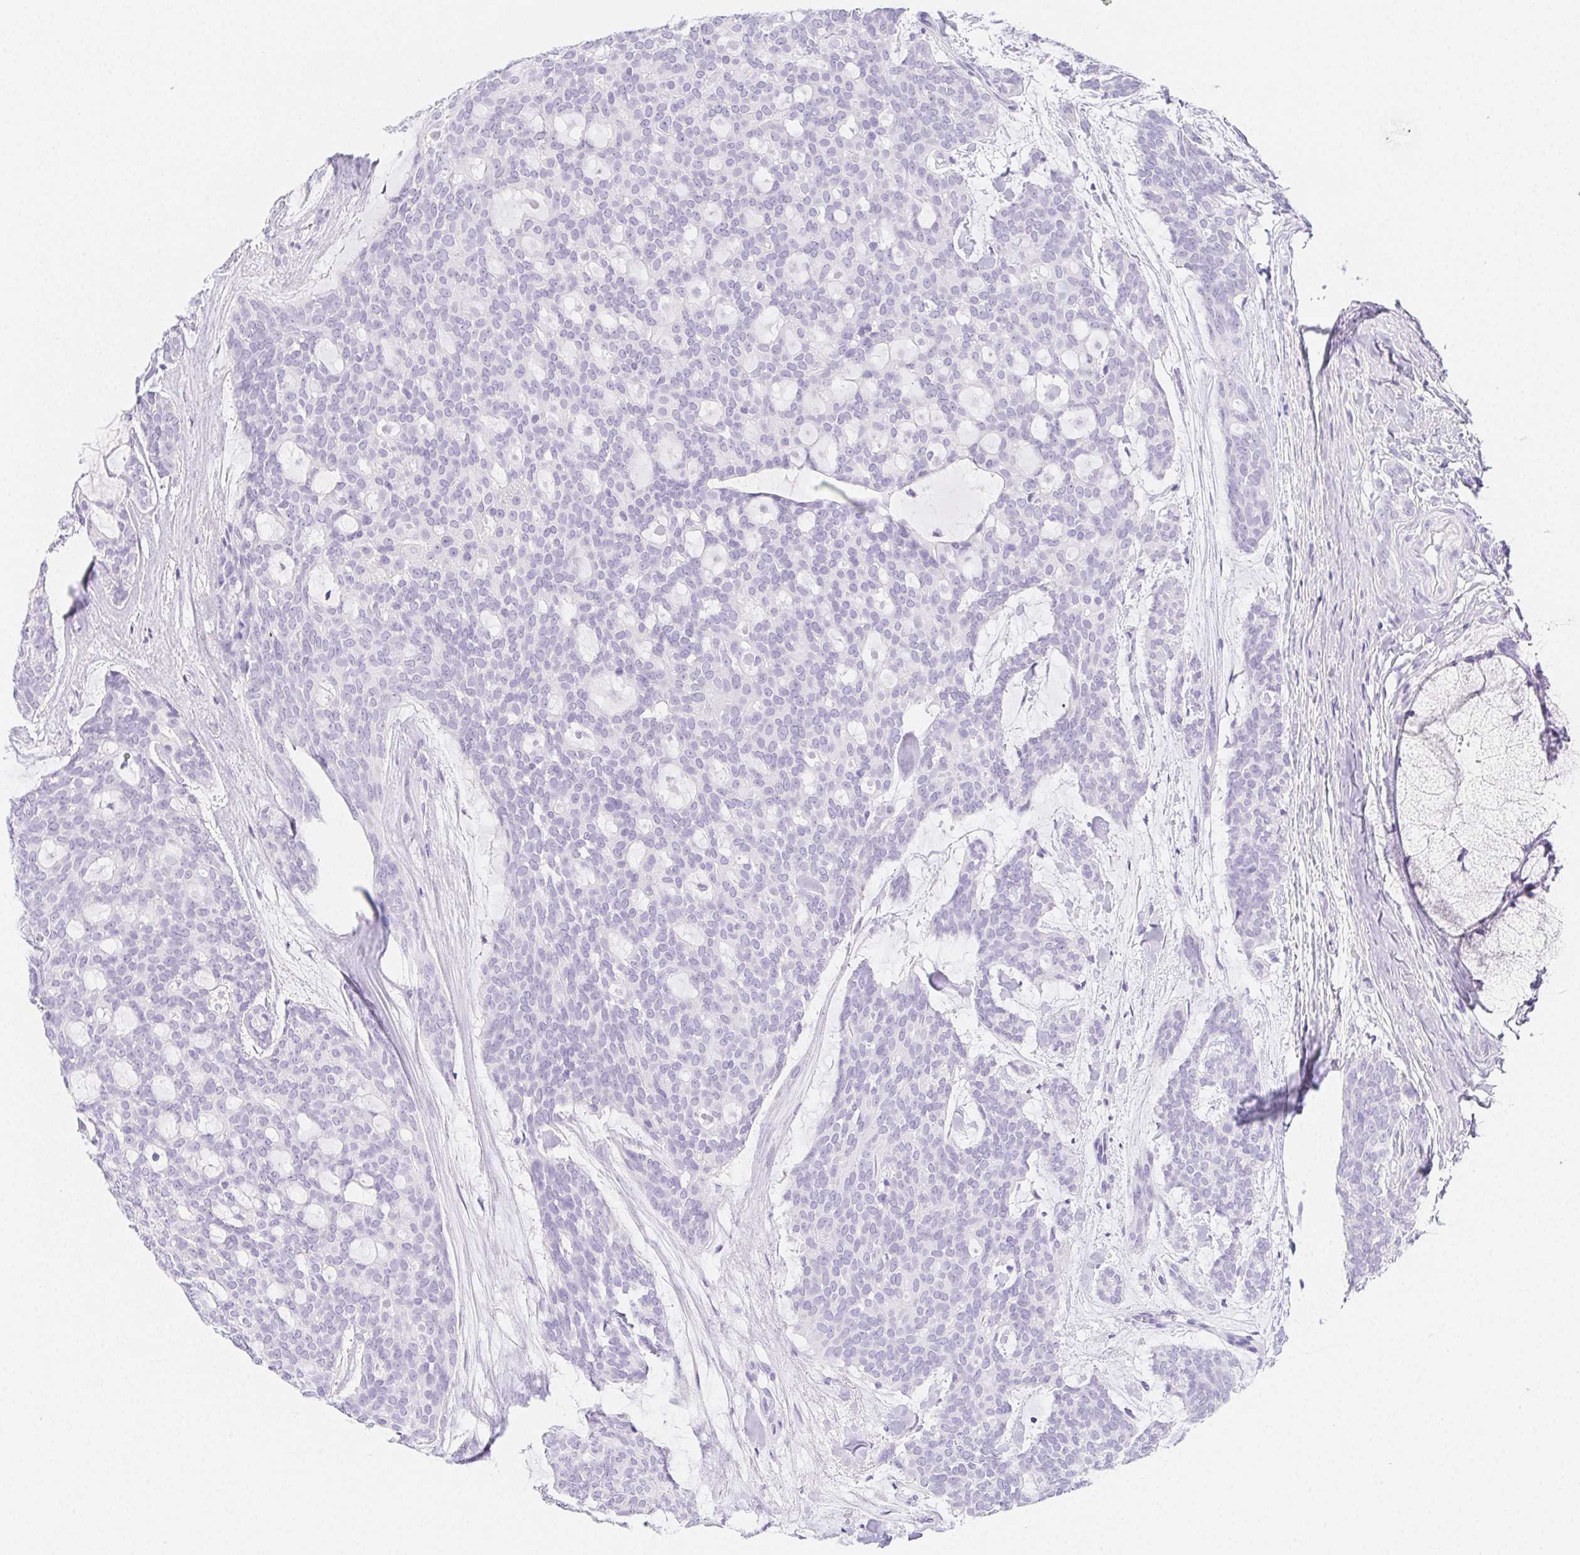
{"staining": {"intensity": "negative", "quantity": "none", "location": "none"}, "tissue": "head and neck cancer", "cell_type": "Tumor cells", "image_type": "cancer", "snomed": [{"axis": "morphology", "description": "Adenocarcinoma, NOS"}, {"axis": "topography", "description": "Head-Neck"}], "caption": "IHC image of neoplastic tissue: head and neck cancer (adenocarcinoma) stained with DAB shows no significant protein positivity in tumor cells.", "gene": "ZBBX", "patient": {"sex": "male", "age": 66}}